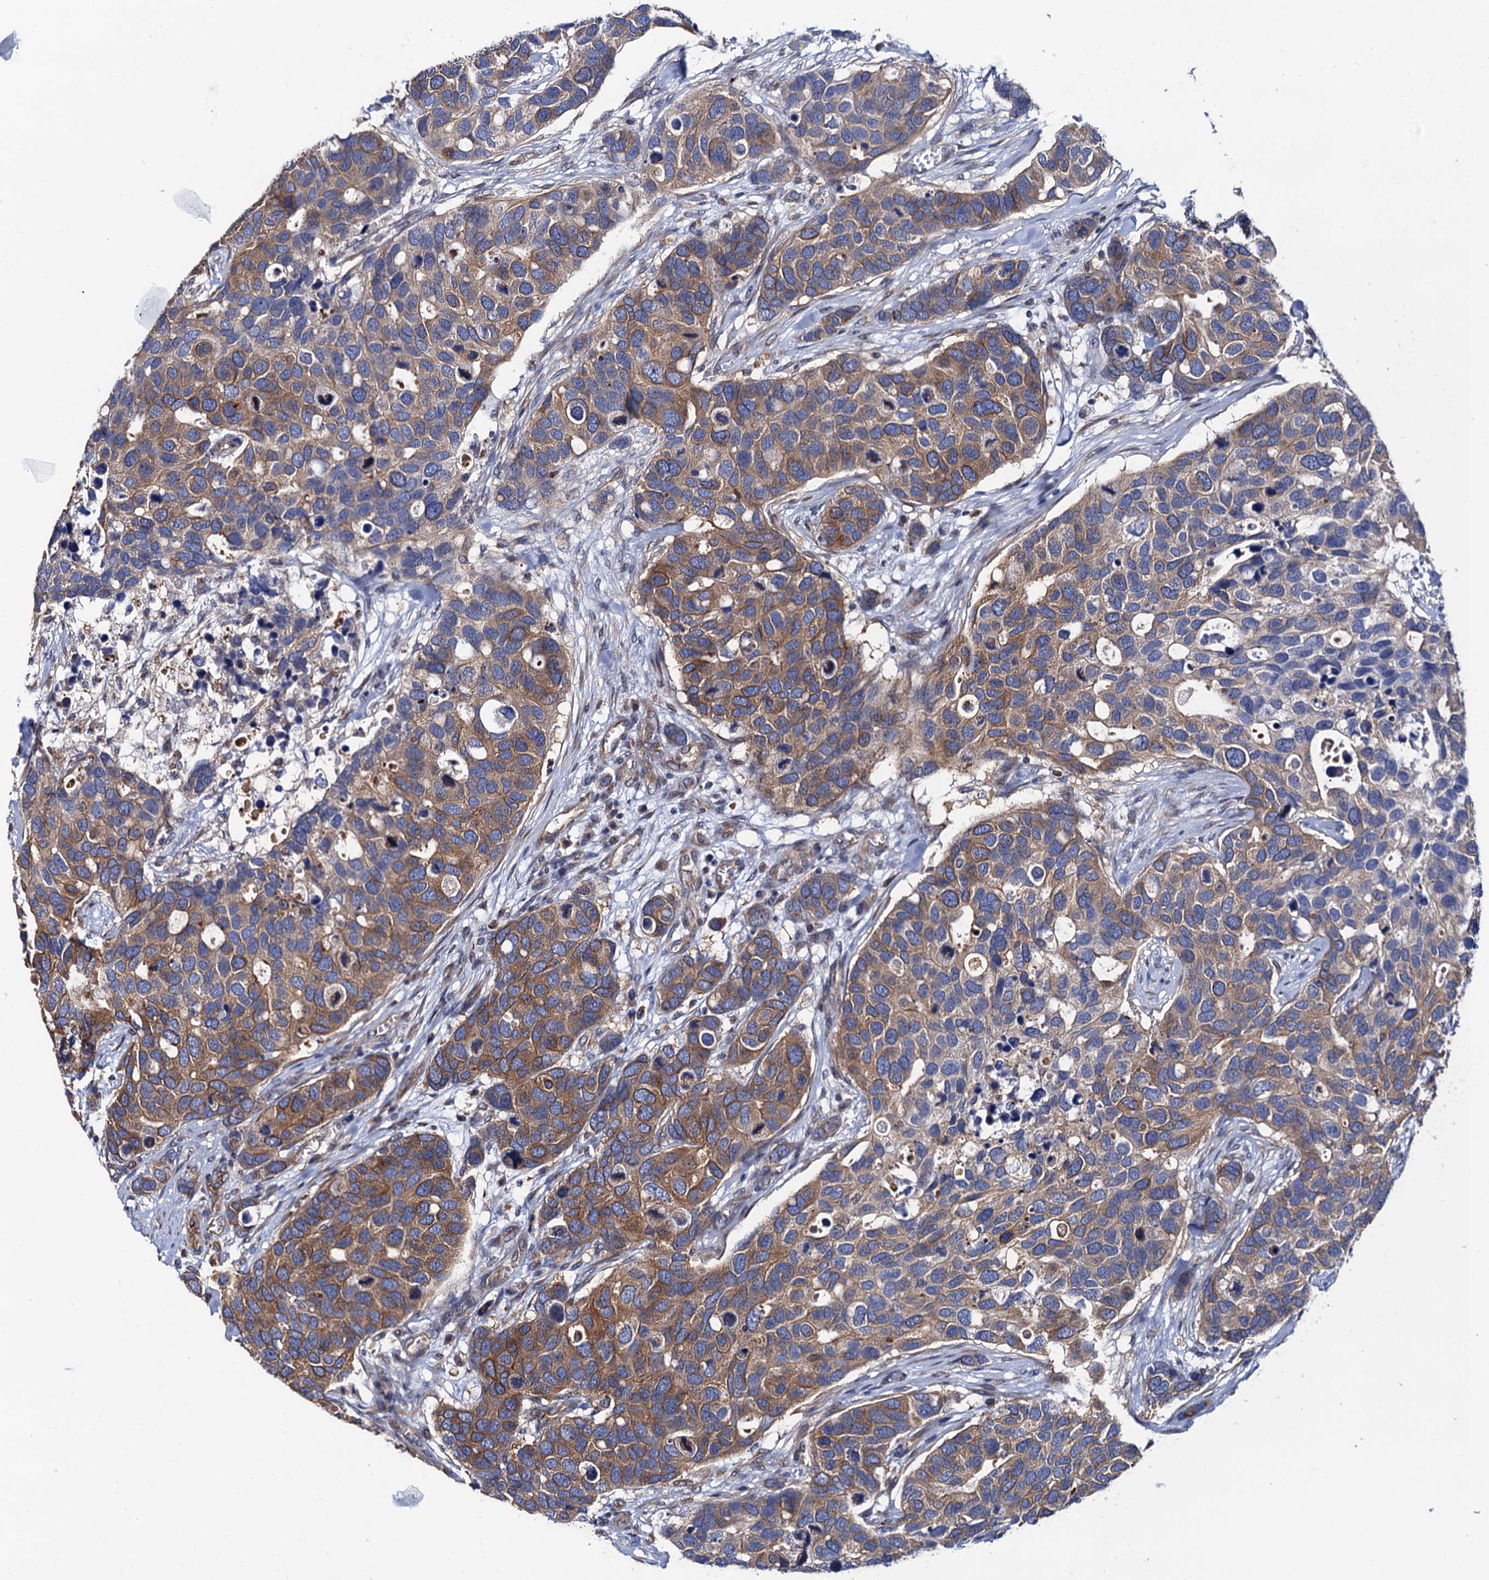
{"staining": {"intensity": "moderate", "quantity": ">75%", "location": "cytoplasmic/membranous"}, "tissue": "breast cancer", "cell_type": "Tumor cells", "image_type": "cancer", "snomed": [{"axis": "morphology", "description": "Duct carcinoma"}, {"axis": "topography", "description": "Breast"}], "caption": "An immunohistochemistry micrograph of neoplastic tissue is shown. Protein staining in brown labels moderate cytoplasmic/membranous positivity in intraductal carcinoma (breast) within tumor cells.", "gene": "ZDHHC18", "patient": {"sex": "female", "age": 83}}